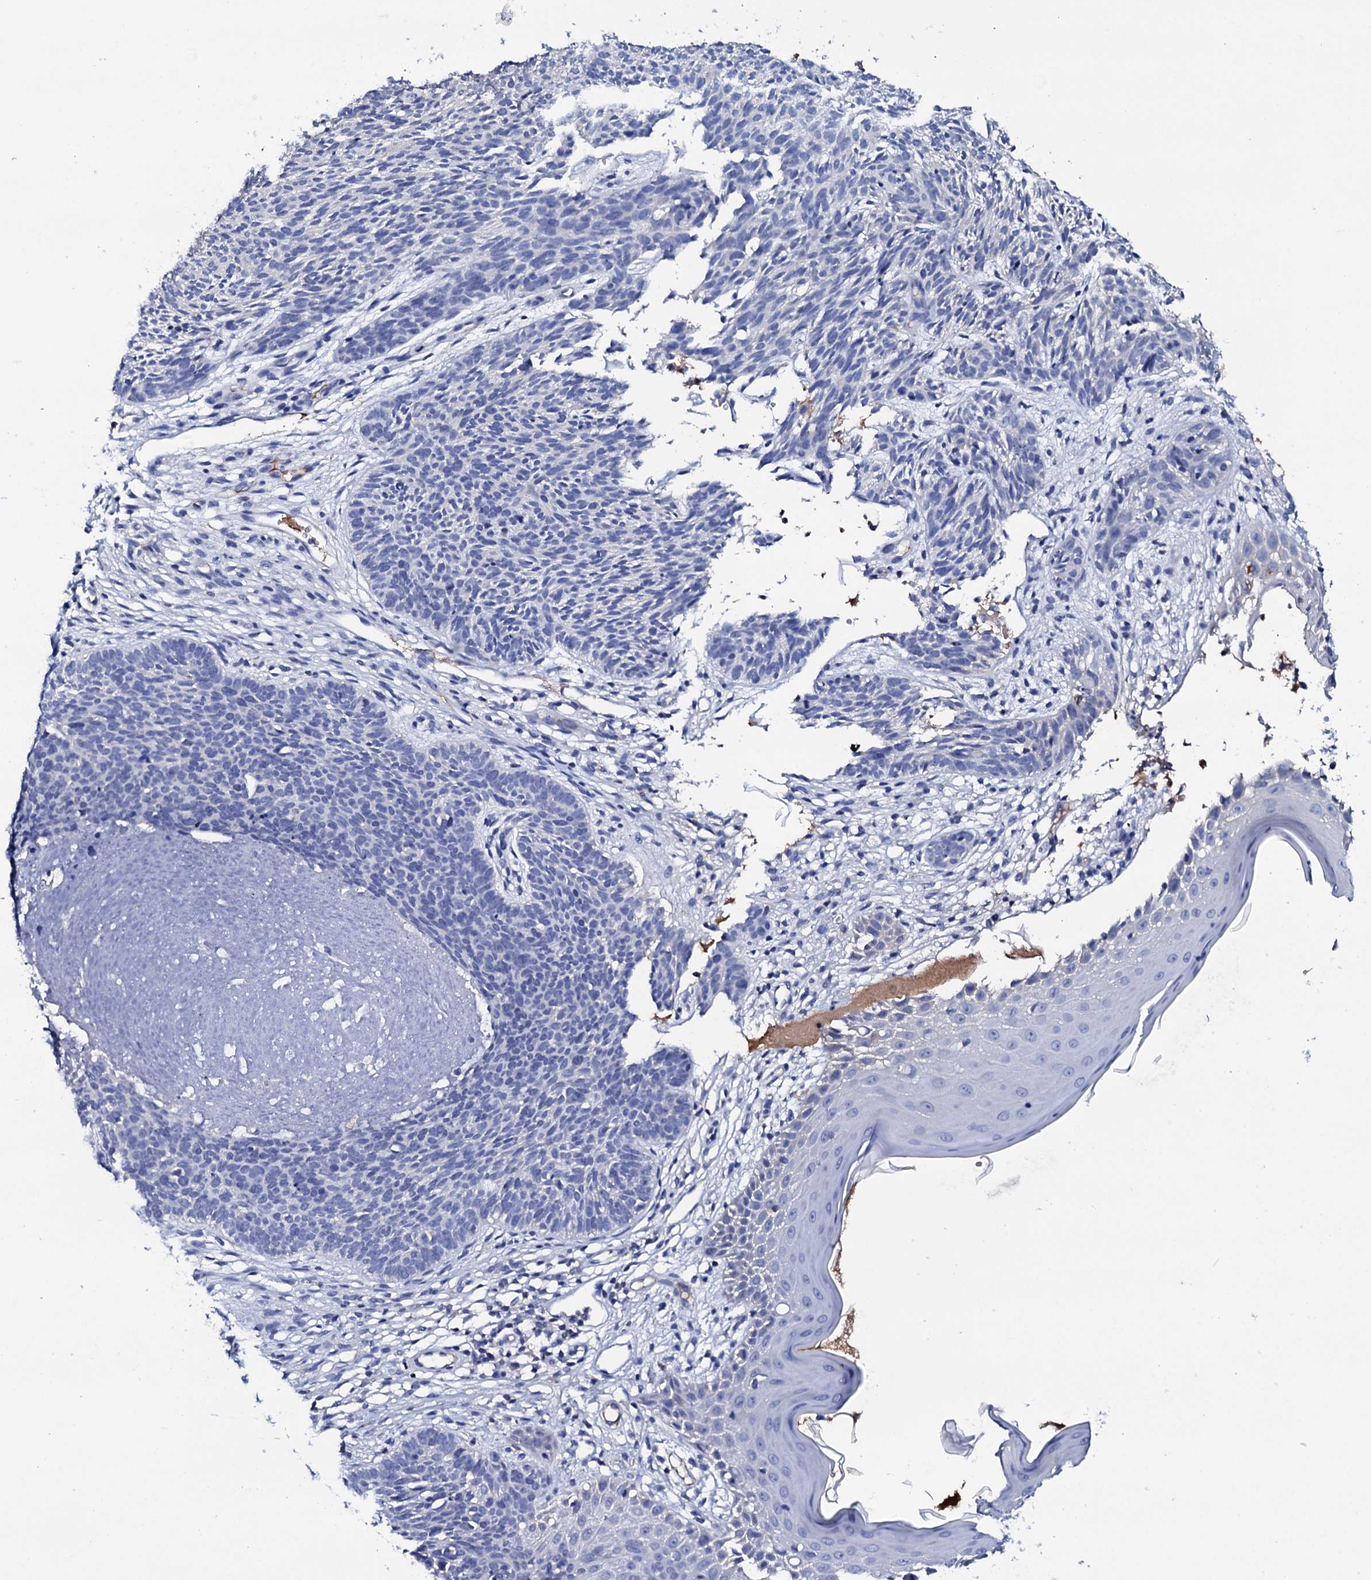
{"staining": {"intensity": "negative", "quantity": "none", "location": "none"}, "tissue": "skin cancer", "cell_type": "Tumor cells", "image_type": "cancer", "snomed": [{"axis": "morphology", "description": "Basal cell carcinoma"}, {"axis": "topography", "description": "Skin"}], "caption": "Skin basal cell carcinoma stained for a protein using immunohistochemistry (IHC) reveals no positivity tumor cells.", "gene": "TCAF2", "patient": {"sex": "female", "age": 66}}